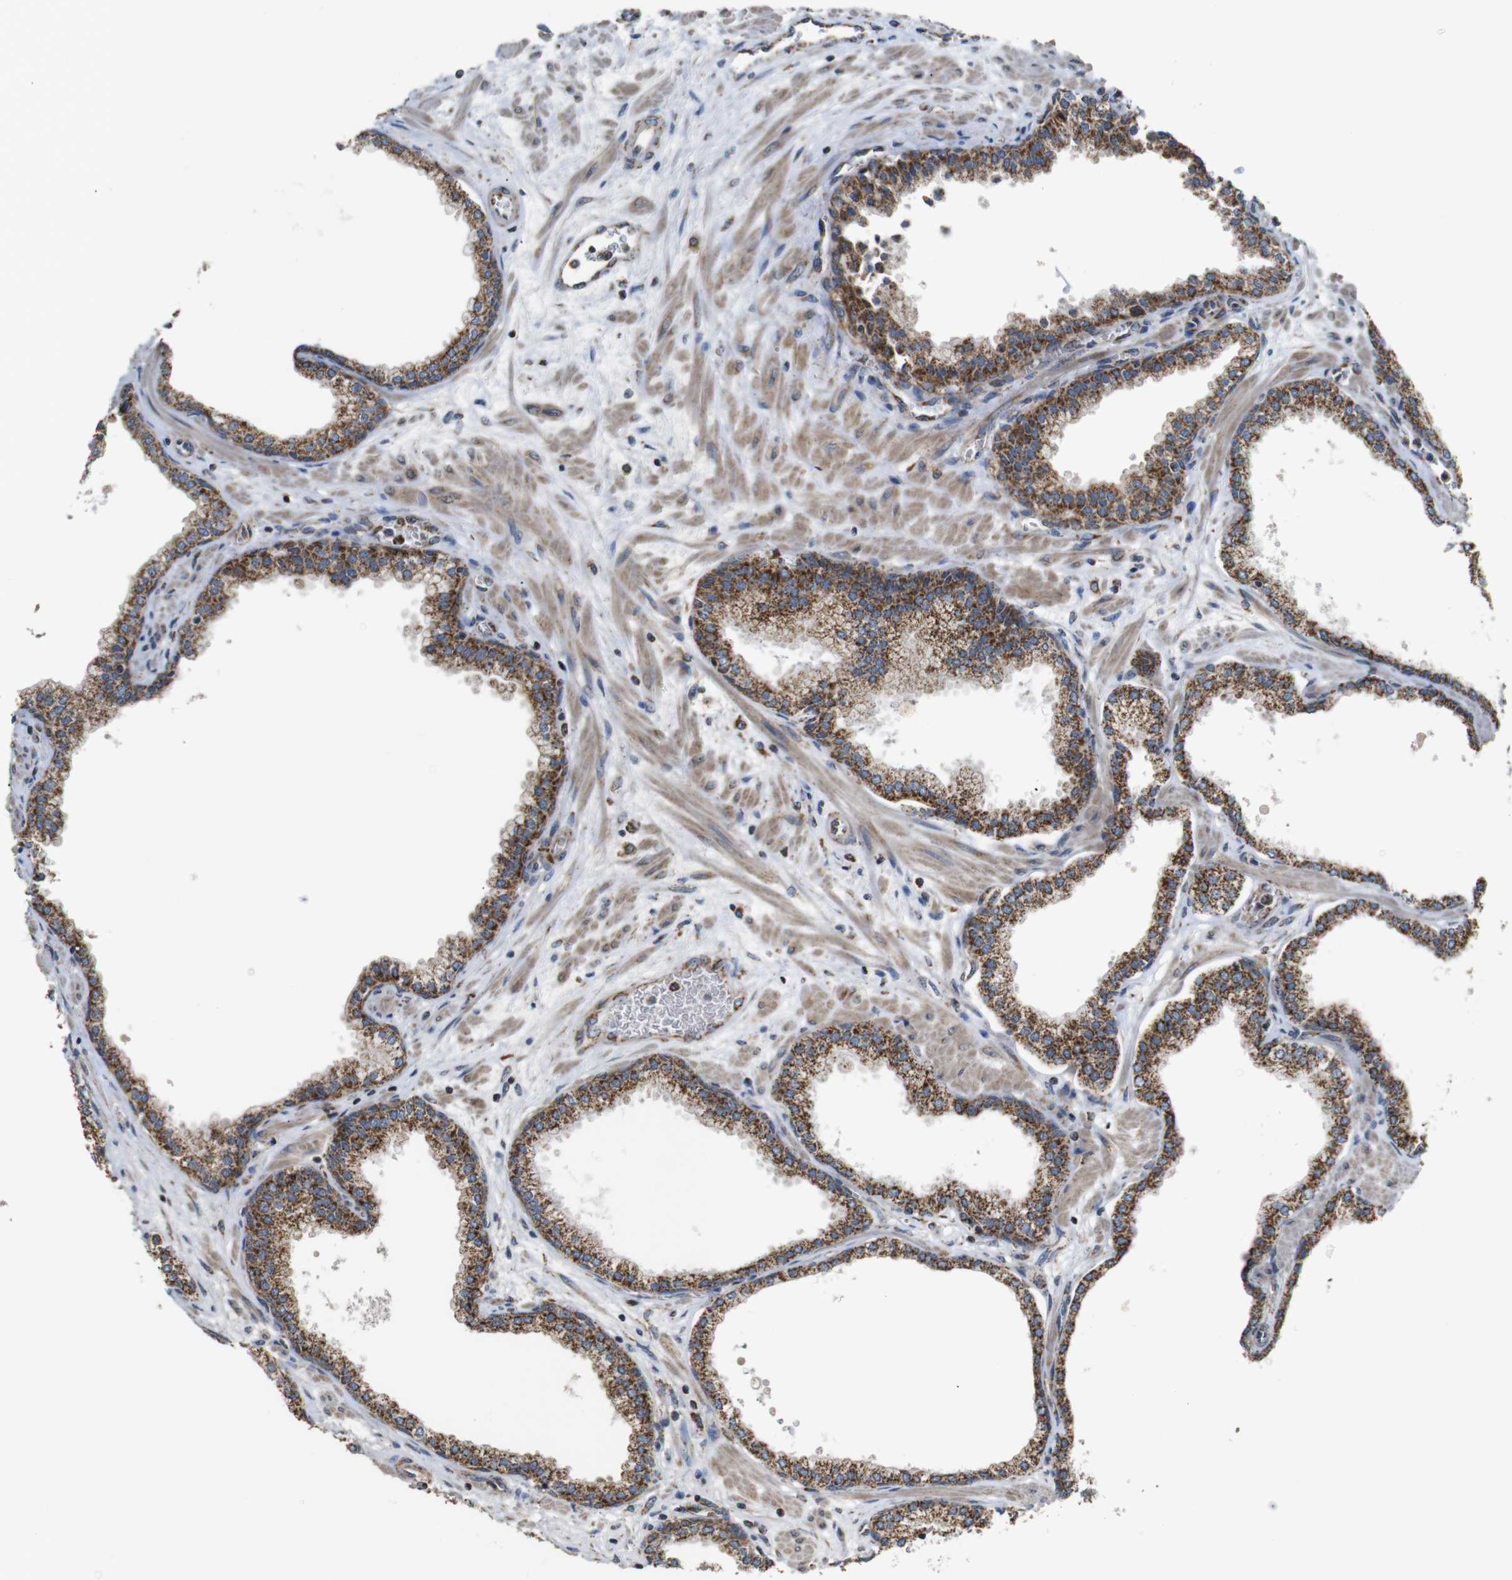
{"staining": {"intensity": "strong", "quantity": ">75%", "location": "cytoplasmic/membranous"}, "tissue": "prostate", "cell_type": "Glandular cells", "image_type": "normal", "snomed": [{"axis": "morphology", "description": "Normal tissue, NOS"}, {"axis": "morphology", "description": "Urothelial carcinoma, Low grade"}, {"axis": "topography", "description": "Urinary bladder"}, {"axis": "topography", "description": "Prostate"}], "caption": "An IHC image of normal tissue is shown. Protein staining in brown labels strong cytoplasmic/membranous positivity in prostate within glandular cells.", "gene": "NR3C2", "patient": {"sex": "male", "age": 60}}